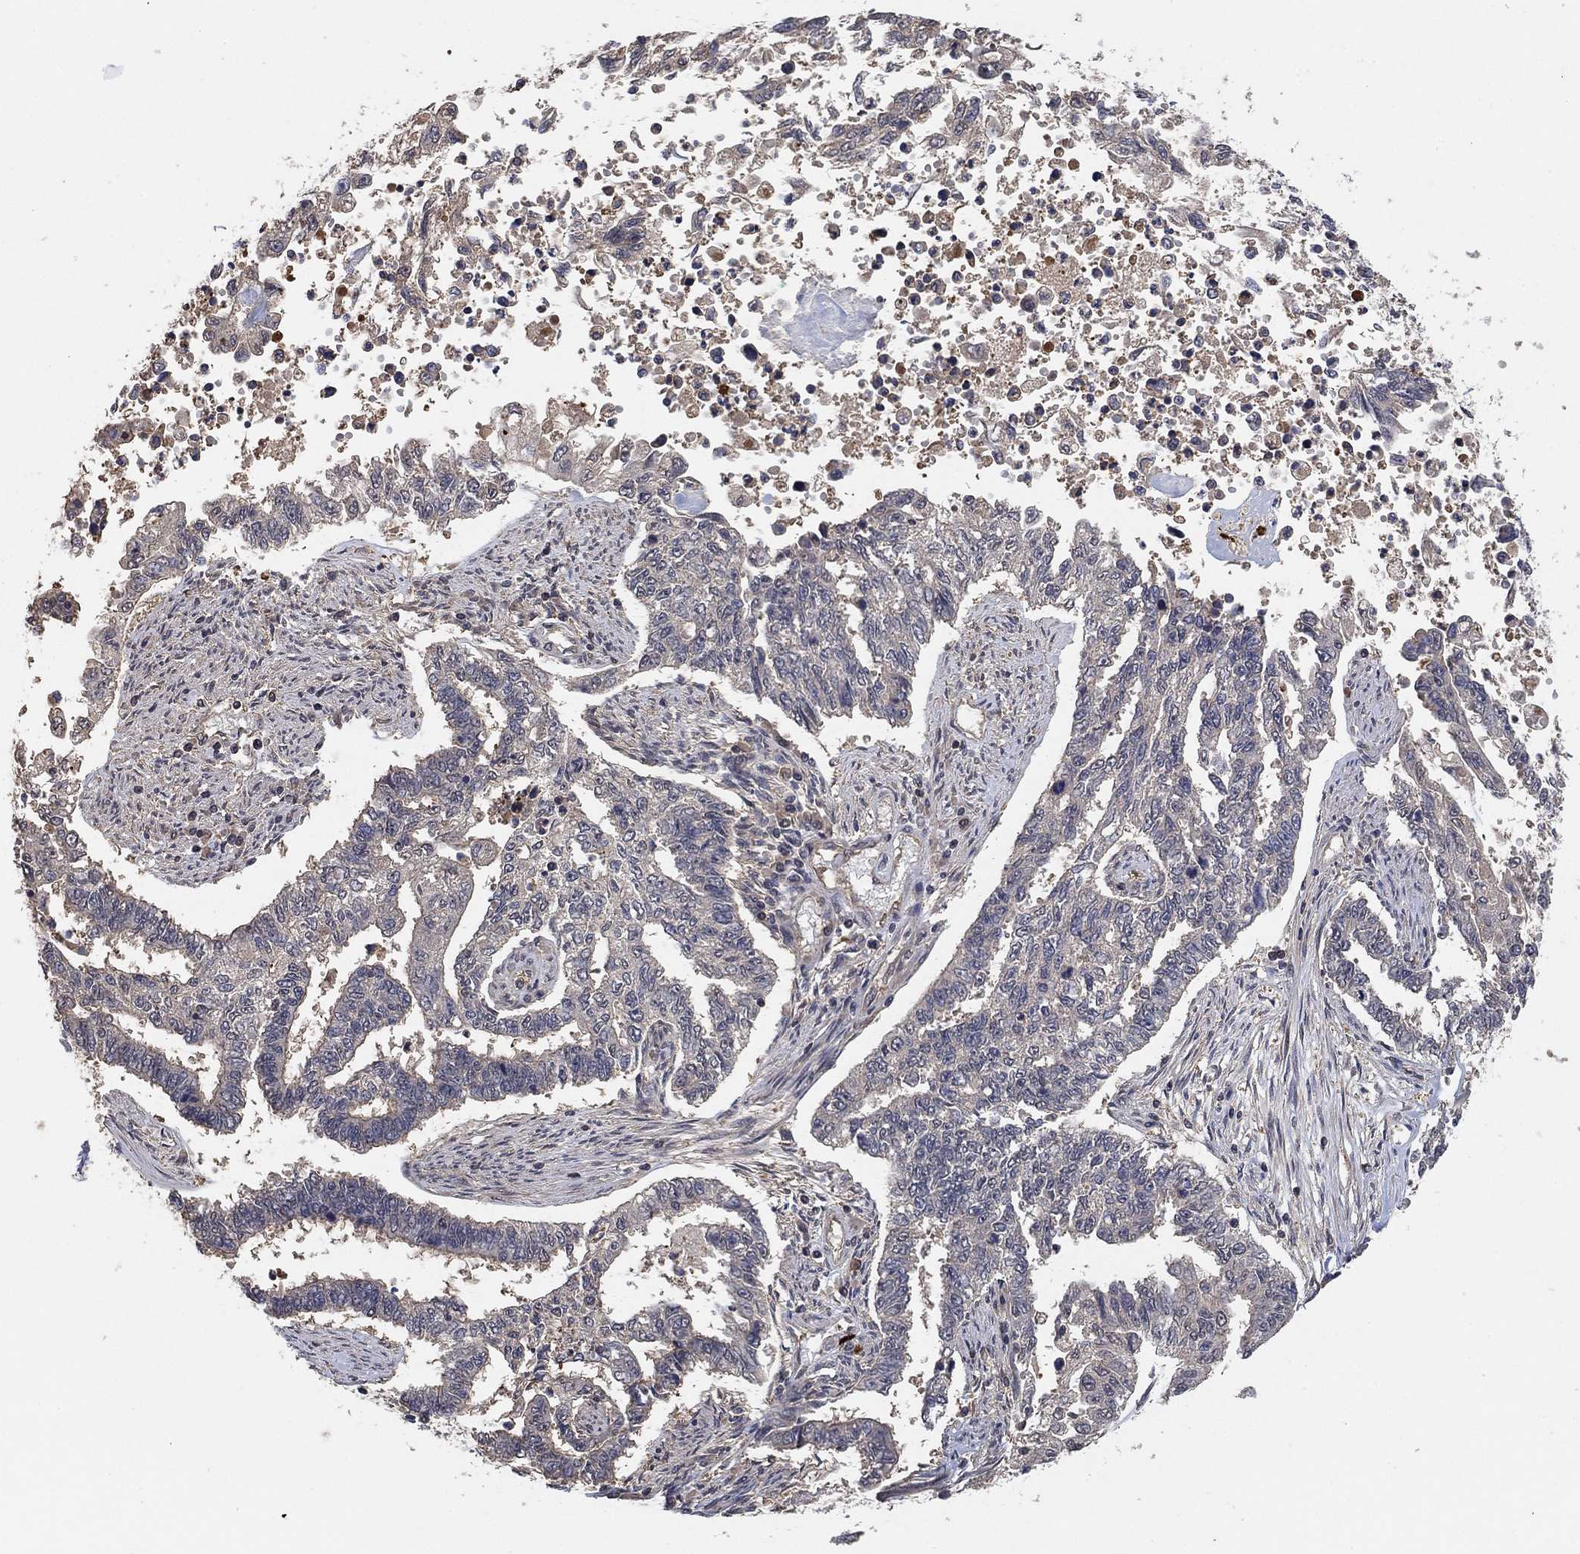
{"staining": {"intensity": "negative", "quantity": "none", "location": "none"}, "tissue": "endometrial cancer", "cell_type": "Tumor cells", "image_type": "cancer", "snomed": [{"axis": "morphology", "description": "Adenocarcinoma, NOS"}, {"axis": "topography", "description": "Uterus"}], "caption": "Endometrial adenocarcinoma was stained to show a protein in brown. There is no significant staining in tumor cells.", "gene": "CCDC43", "patient": {"sex": "female", "age": 59}}